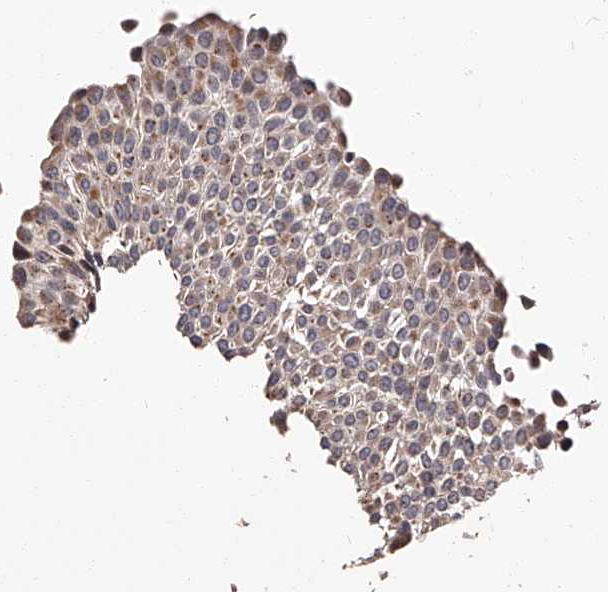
{"staining": {"intensity": "weak", "quantity": "25%-75%", "location": "cytoplasmic/membranous"}, "tissue": "urothelial cancer", "cell_type": "Tumor cells", "image_type": "cancer", "snomed": [{"axis": "morphology", "description": "Urothelial carcinoma, Low grade"}, {"axis": "topography", "description": "Urinary bladder"}], "caption": "High-magnification brightfield microscopy of urothelial cancer stained with DAB (3,3'-diaminobenzidine) (brown) and counterstained with hematoxylin (blue). tumor cells exhibit weak cytoplasmic/membranous positivity is seen in about25%-75% of cells.", "gene": "RSC1A1", "patient": {"sex": "male", "age": 78}}